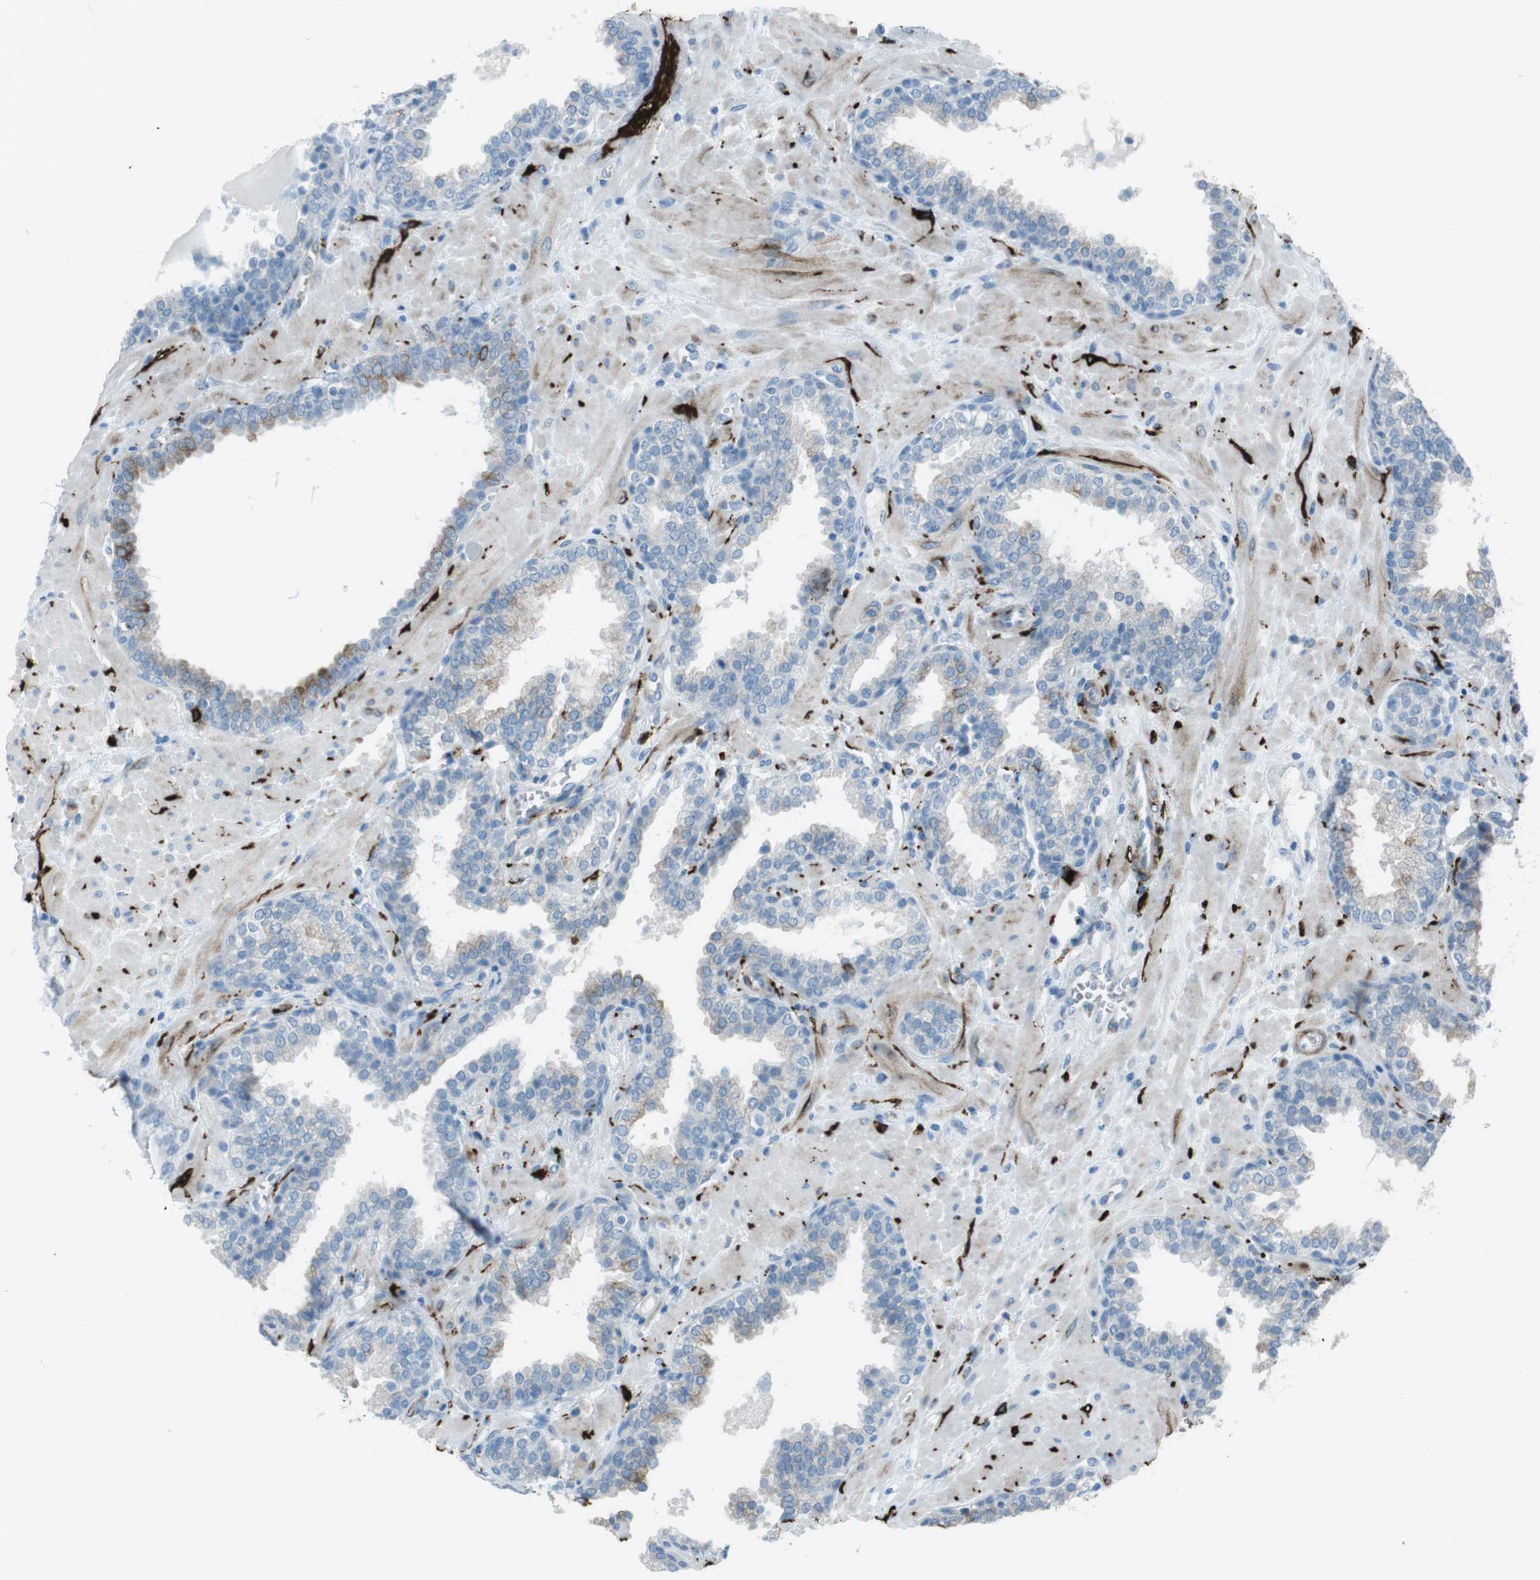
{"staining": {"intensity": "moderate", "quantity": "<25%", "location": "cytoplasmic/membranous"}, "tissue": "prostate", "cell_type": "Glandular cells", "image_type": "normal", "snomed": [{"axis": "morphology", "description": "Normal tissue, NOS"}, {"axis": "topography", "description": "Prostate"}], "caption": "Immunohistochemistry (IHC) micrograph of normal prostate: human prostate stained using immunohistochemistry shows low levels of moderate protein expression localized specifically in the cytoplasmic/membranous of glandular cells, appearing as a cytoplasmic/membranous brown color.", "gene": "TUBB2A", "patient": {"sex": "male", "age": 51}}